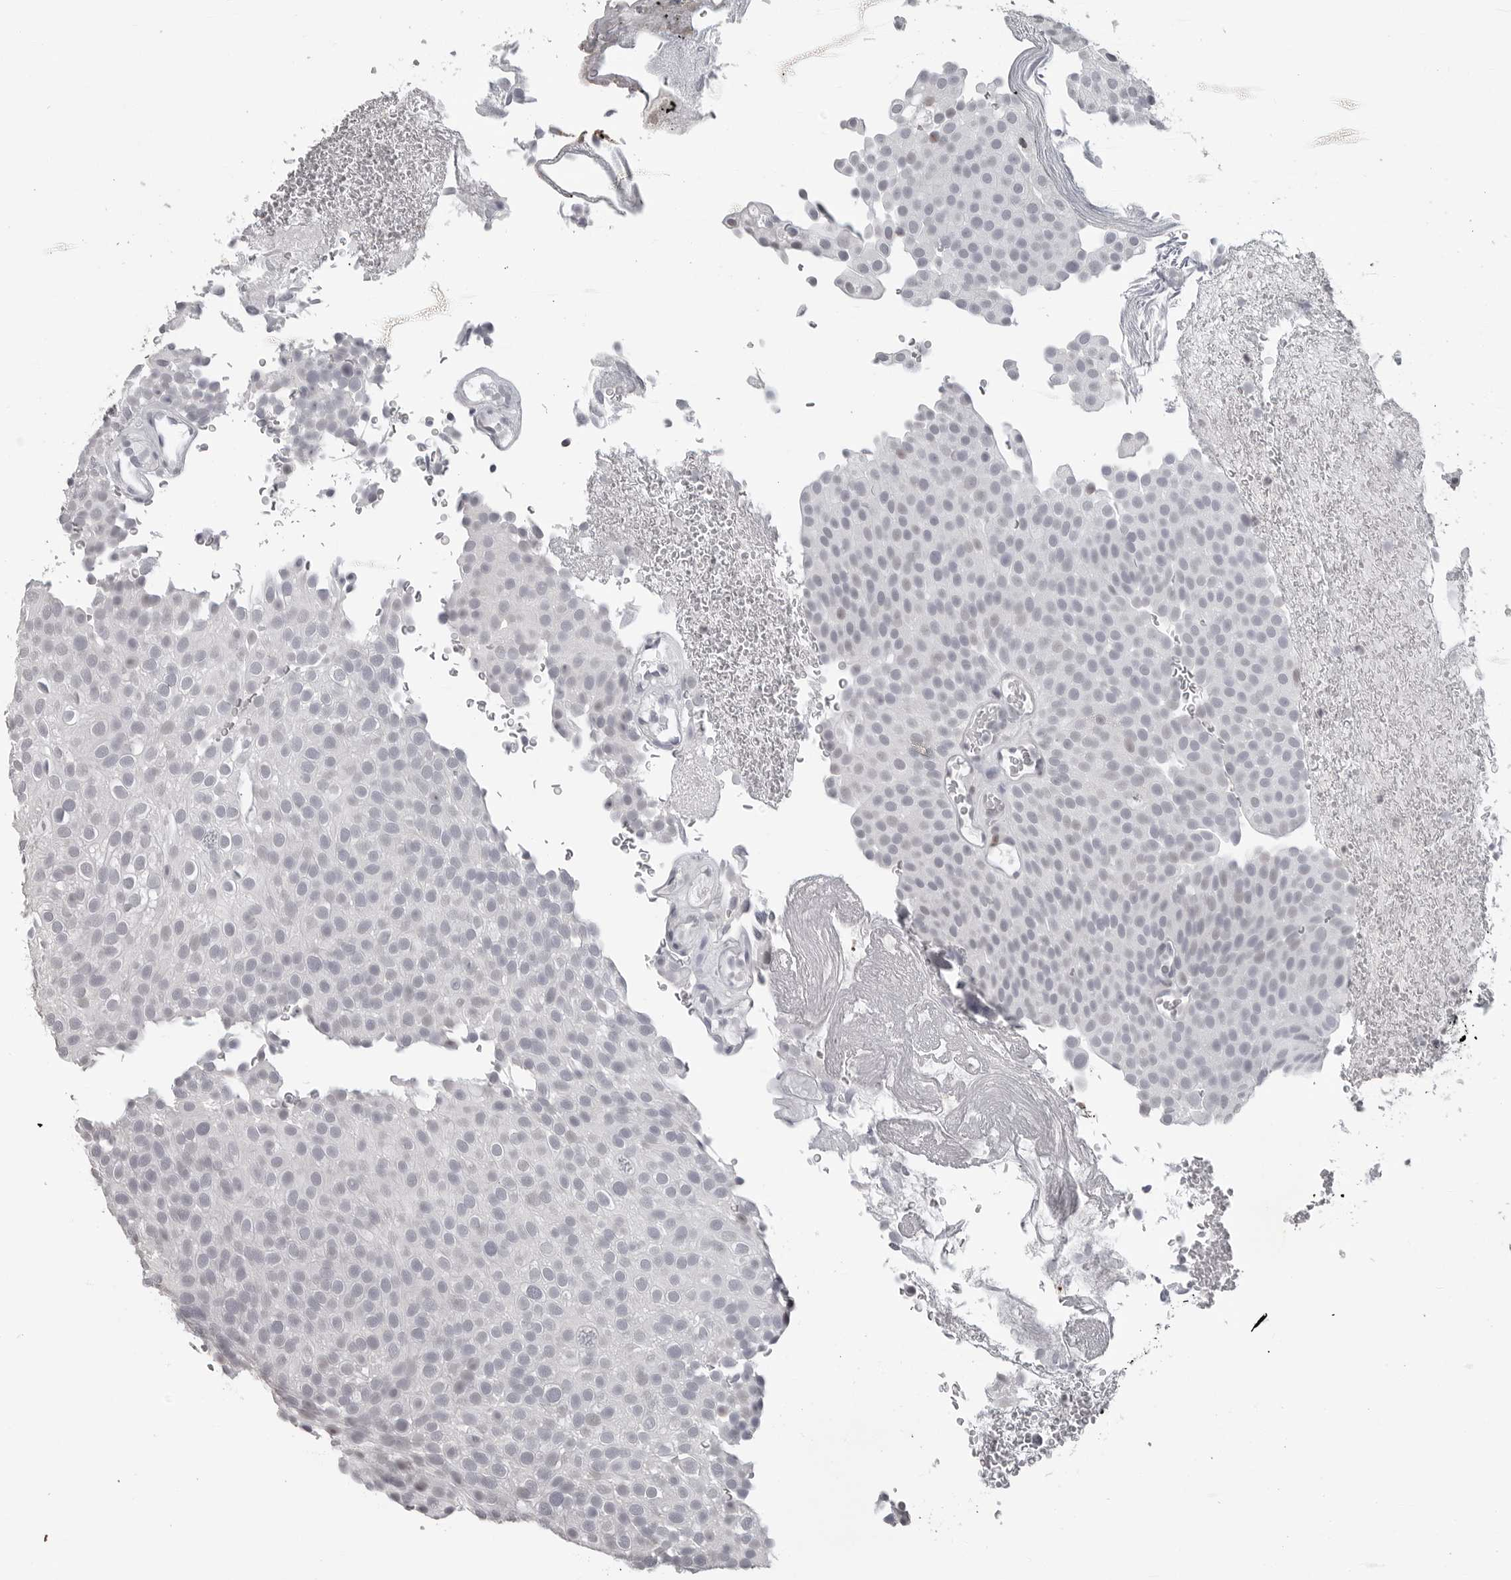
{"staining": {"intensity": "negative", "quantity": "none", "location": "none"}, "tissue": "urothelial cancer", "cell_type": "Tumor cells", "image_type": "cancer", "snomed": [{"axis": "morphology", "description": "Urothelial carcinoma, Low grade"}, {"axis": "topography", "description": "Urinary bladder"}], "caption": "Immunohistochemistry of human urothelial cancer demonstrates no expression in tumor cells.", "gene": "DDX54", "patient": {"sex": "male", "age": 78}}